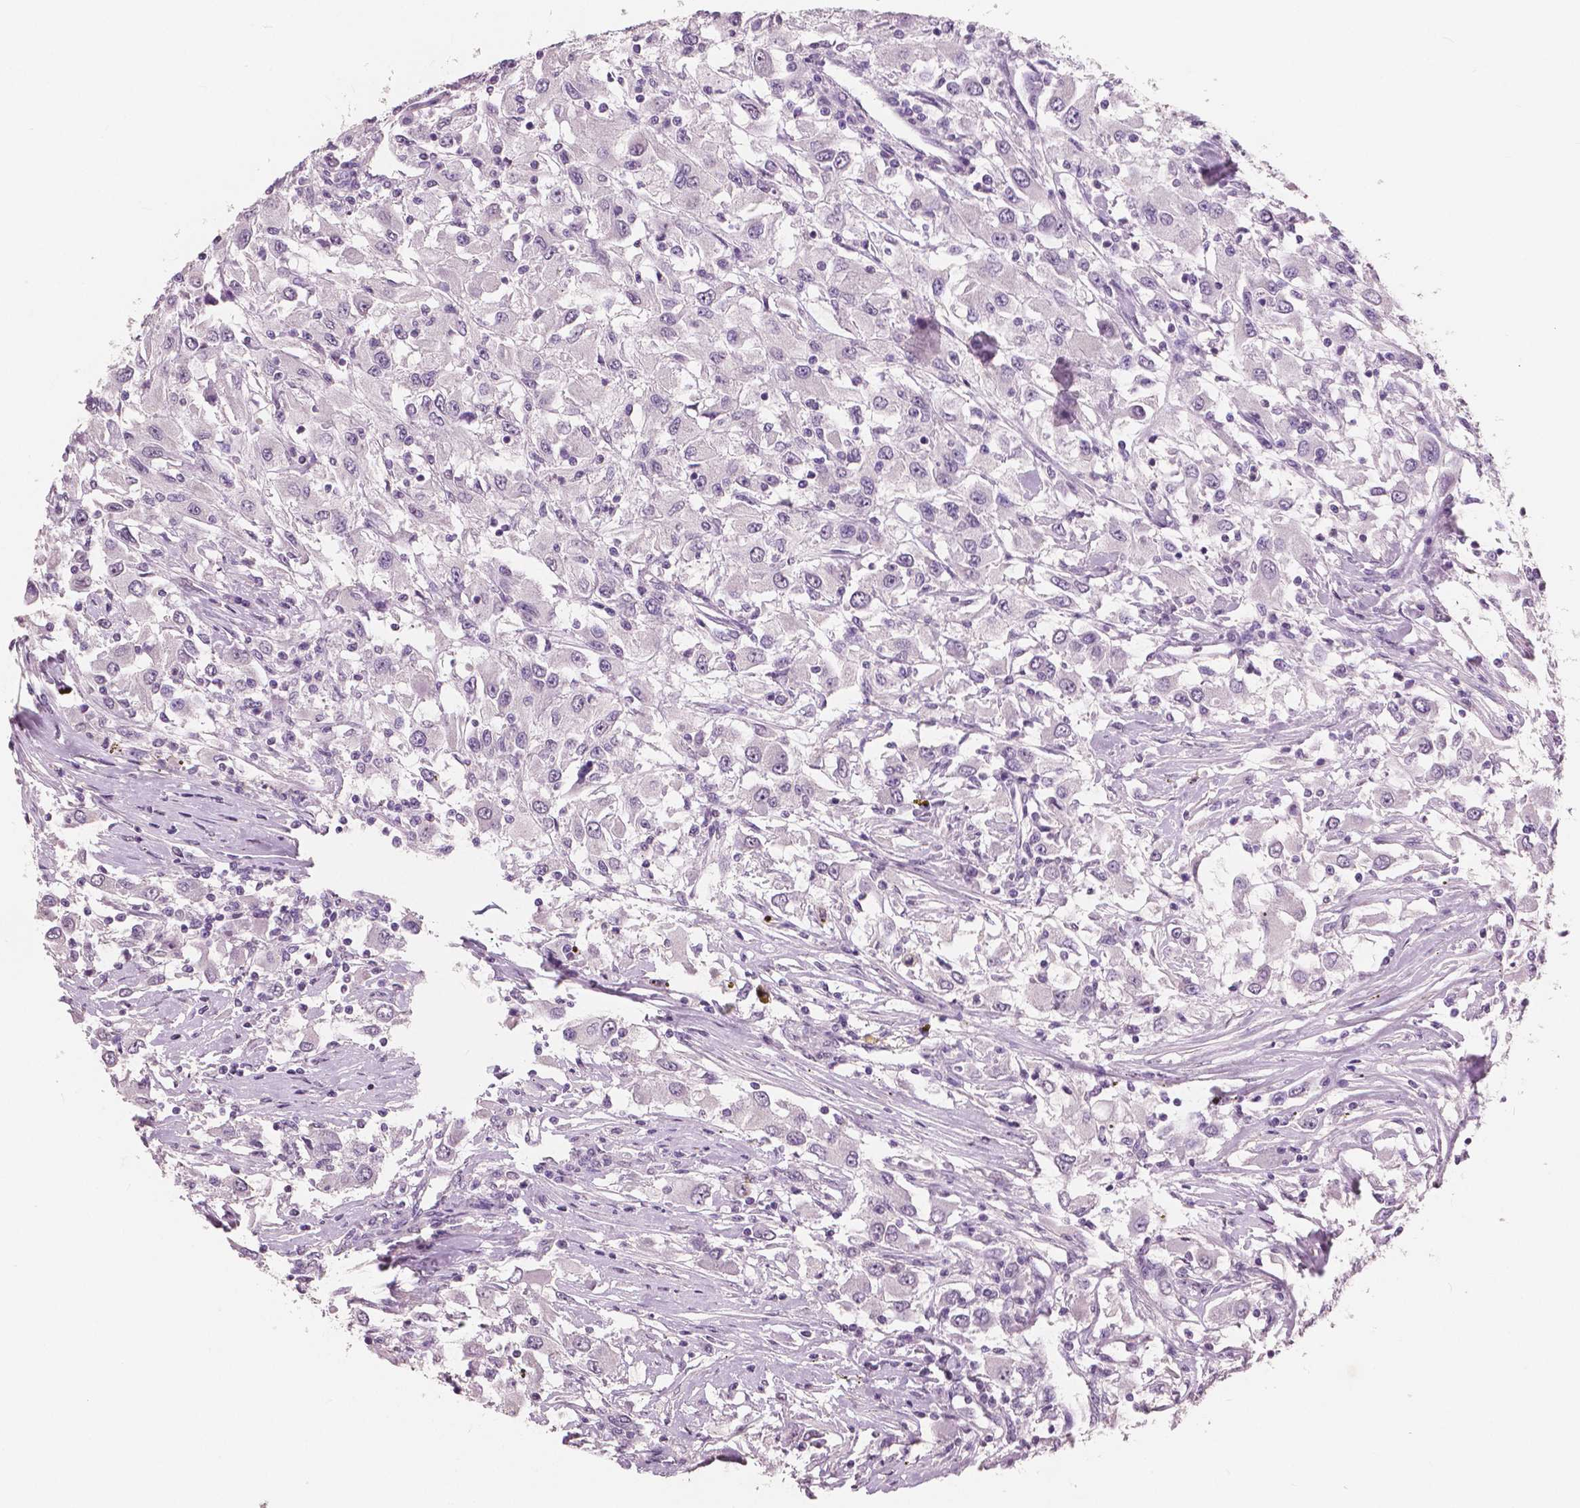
{"staining": {"intensity": "negative", "quantity": "none", "location": "none"}, "tissue": "renal cancer", "cell_type": "Tumor cells", "image_type": "cancer", "snomed": [{"axis": "morphology", "description": "Adenocarcinoma, NOS"}, {"axis": "topography", "description": "Kidney"}], "caption": "This micrograph is of renal adenocarcinoma stained with immunohistochemistry (IHC) to label a protein in brown with the nuclei are counter-stained blue. There is no positivity in tumor cells.", "gene": "NECAB1", "patient": {"sex": "female", "age": 67}}